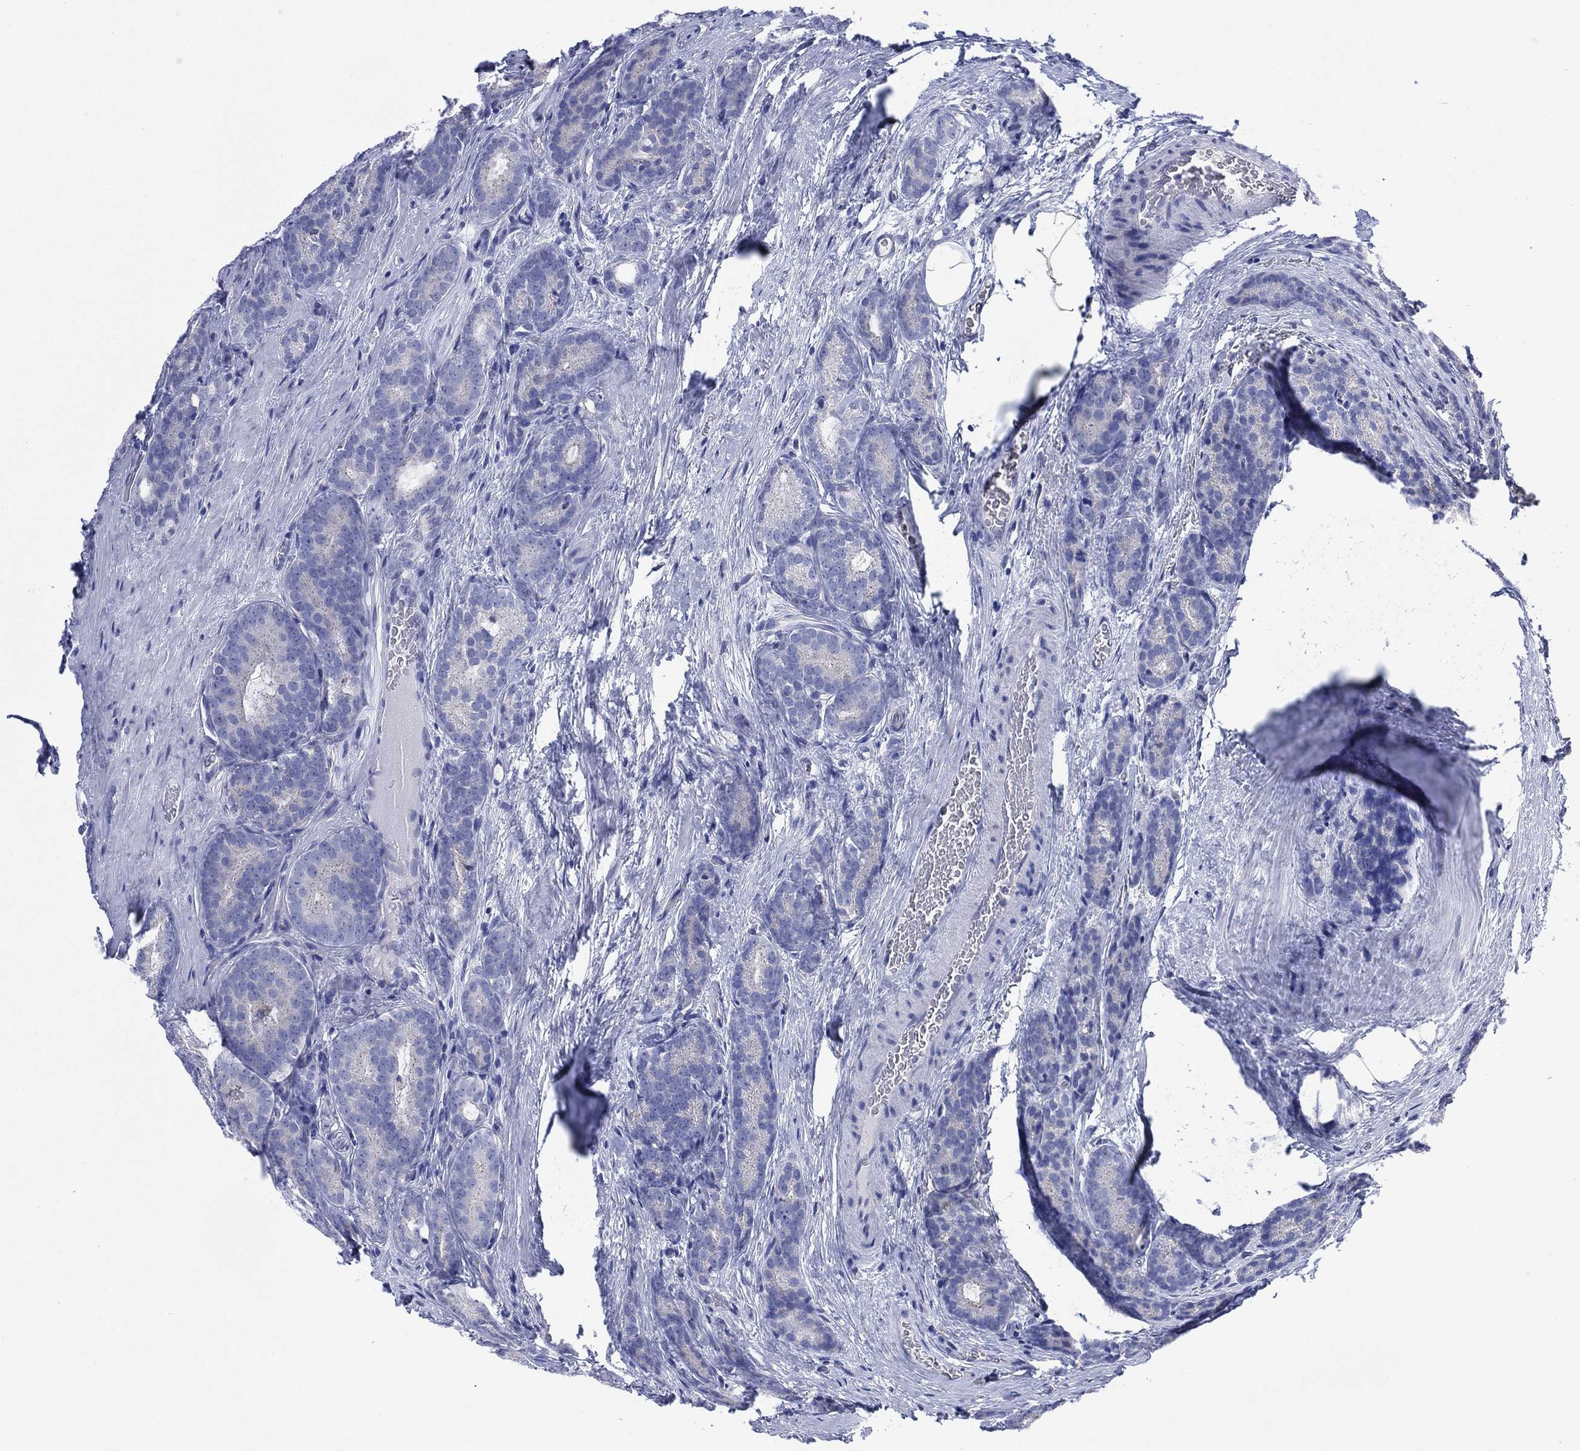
{"staining": {"intensity": "negative", "quantity": "none", "location": "none"}, "tissue": "prostate cancer", "cell_type": "Tumor cells", "image_type": "cancer", "snomed": [{"axis": "morphology", "description": "Adenocarcinoma, NOS"}, {"axis": "topography", "description": "Prostate"}], "caption": "Immunohistochemical staining of human adenocarcinoma (prostate) displays no significant staining in tumor cells.", "gene": "CHRNA3", "patient": {"sex": "male", "age": 71}}